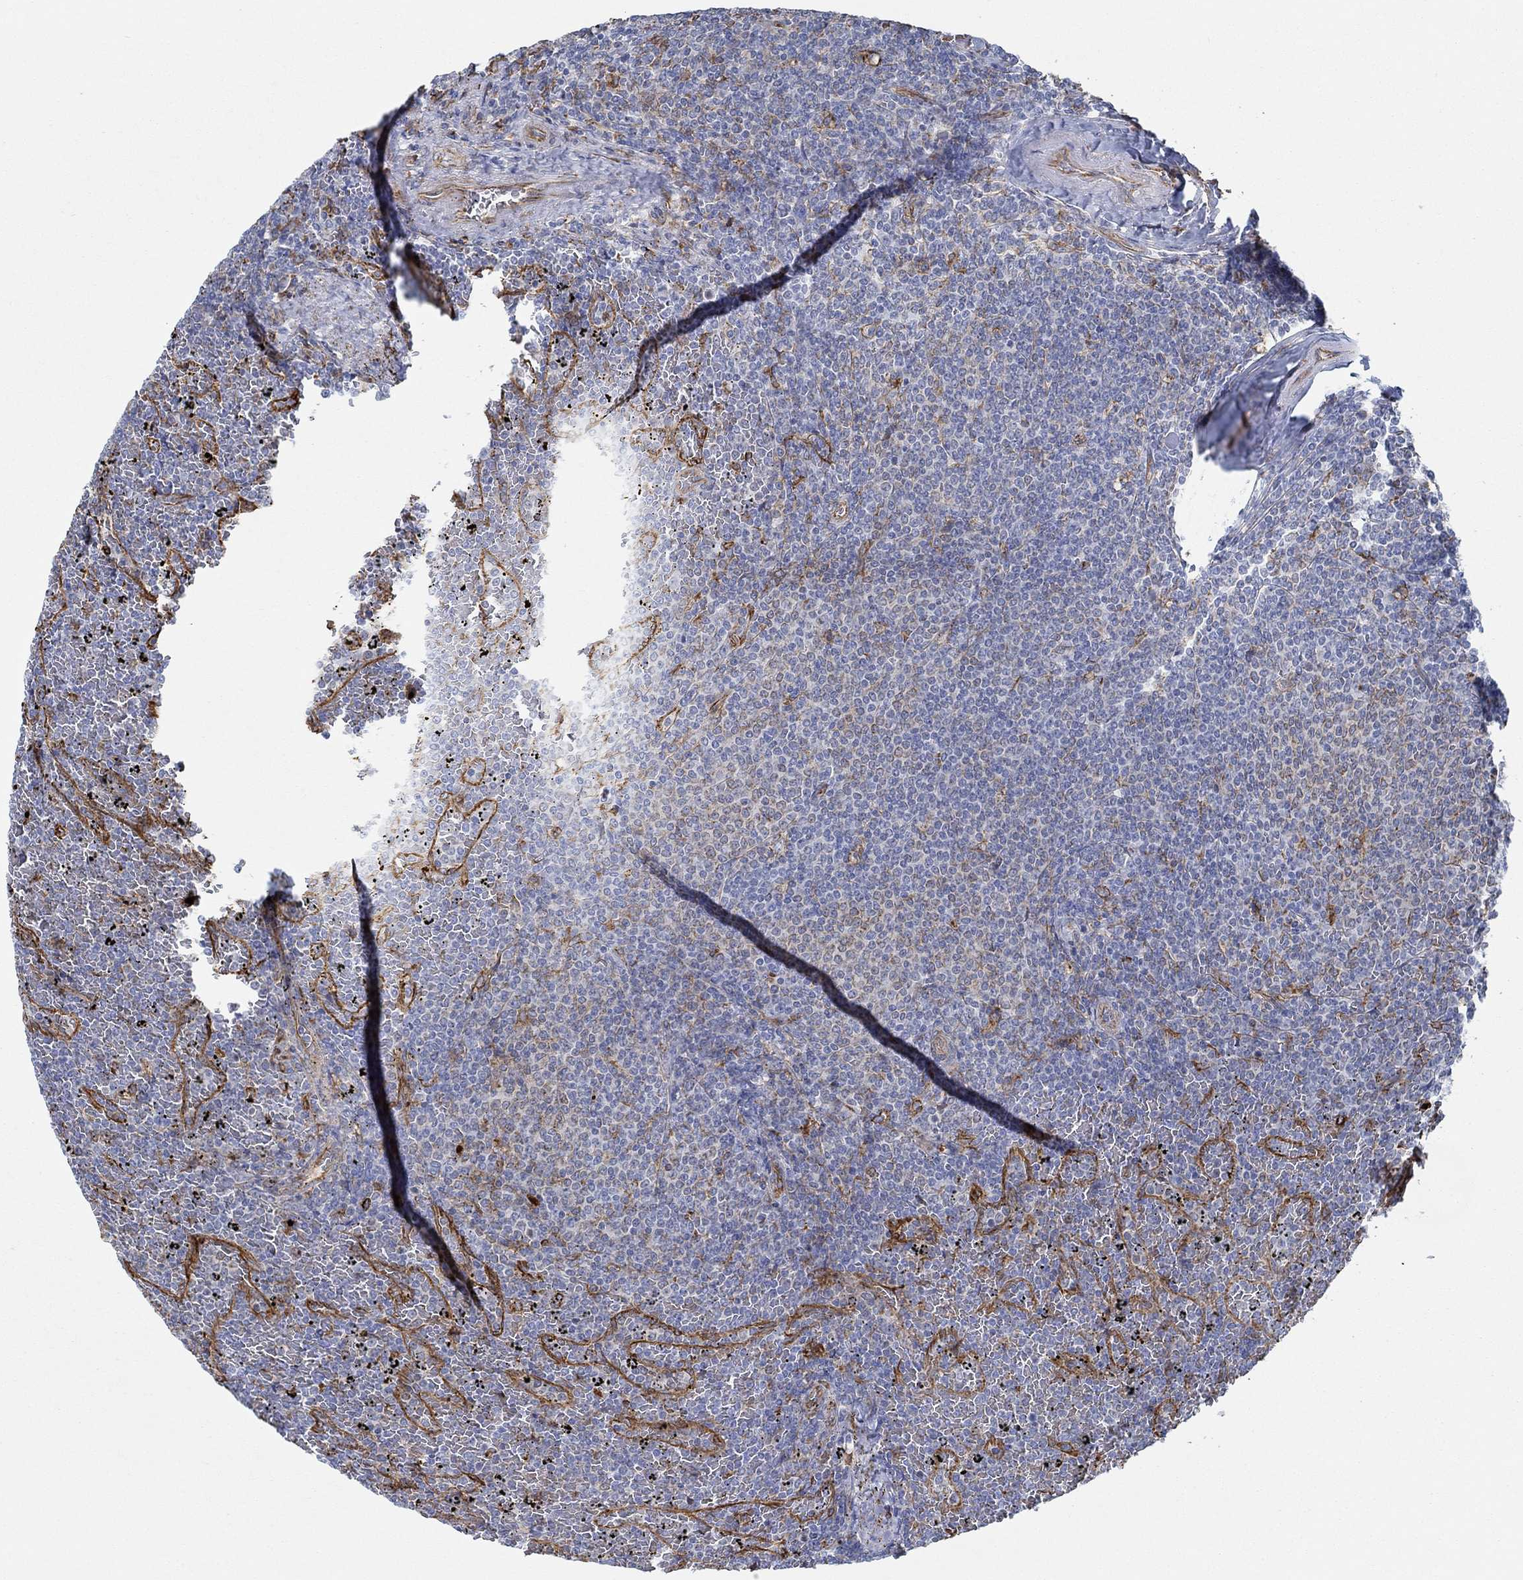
{"staining": {"intensity": "negative", "quantity": "none", "location": "none"}, "tissue": "lymphoma", "cell_type": "Tumor cells", "image_type": "cancer", "snomed": [{"axis": "morphology", "description": "Malignant lymphoma, non-Hodgkin's type, Low grade"}, {"axis": "topography", "description": "Spleen"}], "caption": "Tumor cells are negative for brown protein staining in malignant lymphoma, non-Hodgkin's type (low-grade).", "gene": "STC2", "patient": {"sex": "female", "age": 77}}